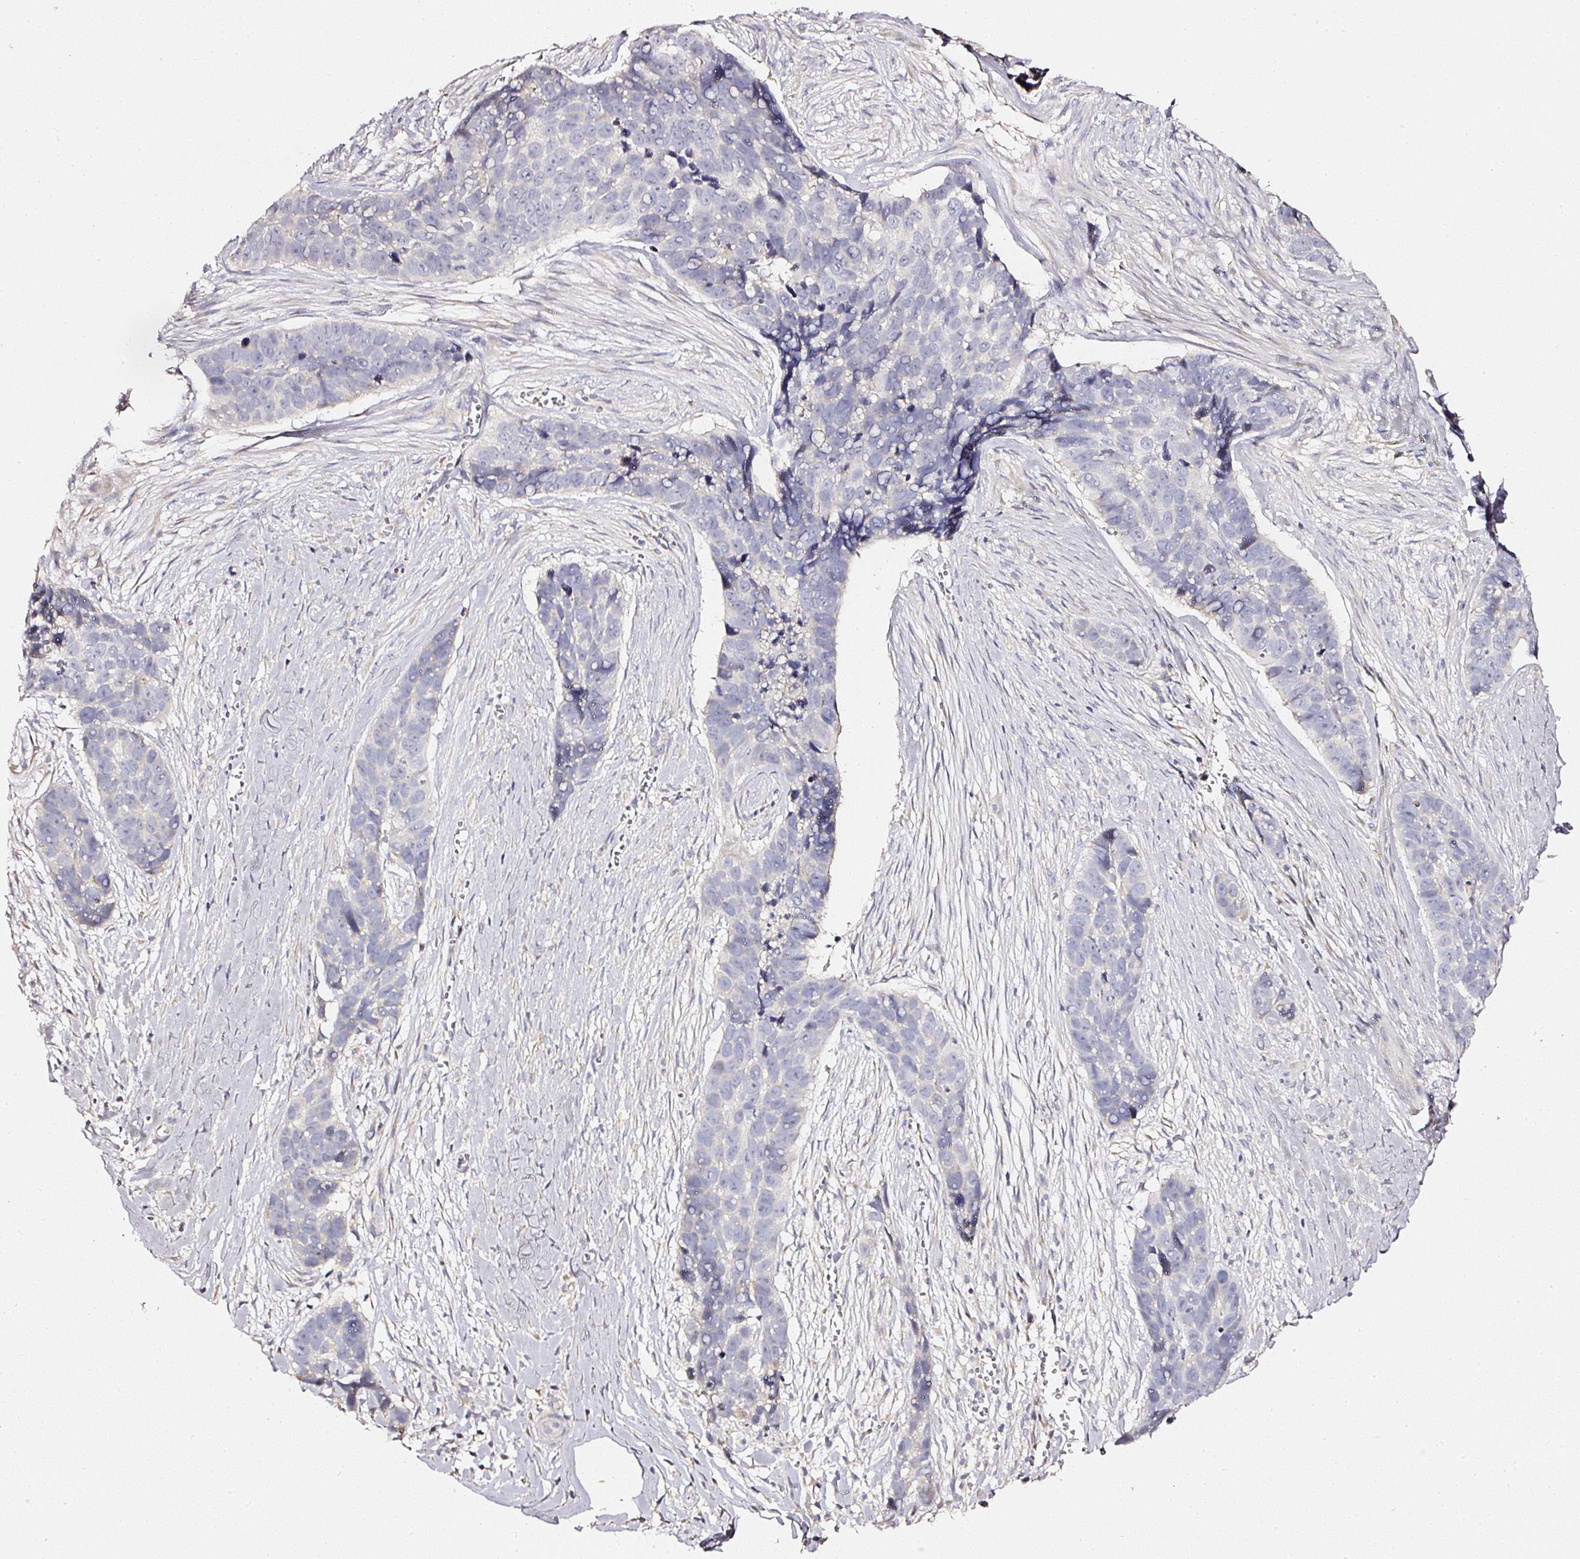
{"staining": {"intensity": "negative", "quantity": "none", "location": "none"}, "tissue": "skin cancer", "cell_type": "Tumor cells", "image_type": "cancer", "snomed": [{"axis": "morphology", "description": "Basal cell carcinoma"}, {"axis": "topography", "description": "Skin"}], "caption": "IHC of skin cancer shows no expression in tumor cells. Brightfield microscopy of immunohistochemistry (IHC) stained with DAB (3,3'-diaminobenzidine) (brown) and hematoxylin (blue), captured at high magnification.", "gene": "NTRK1", "patient": {"sex": "female", "age": 82}}